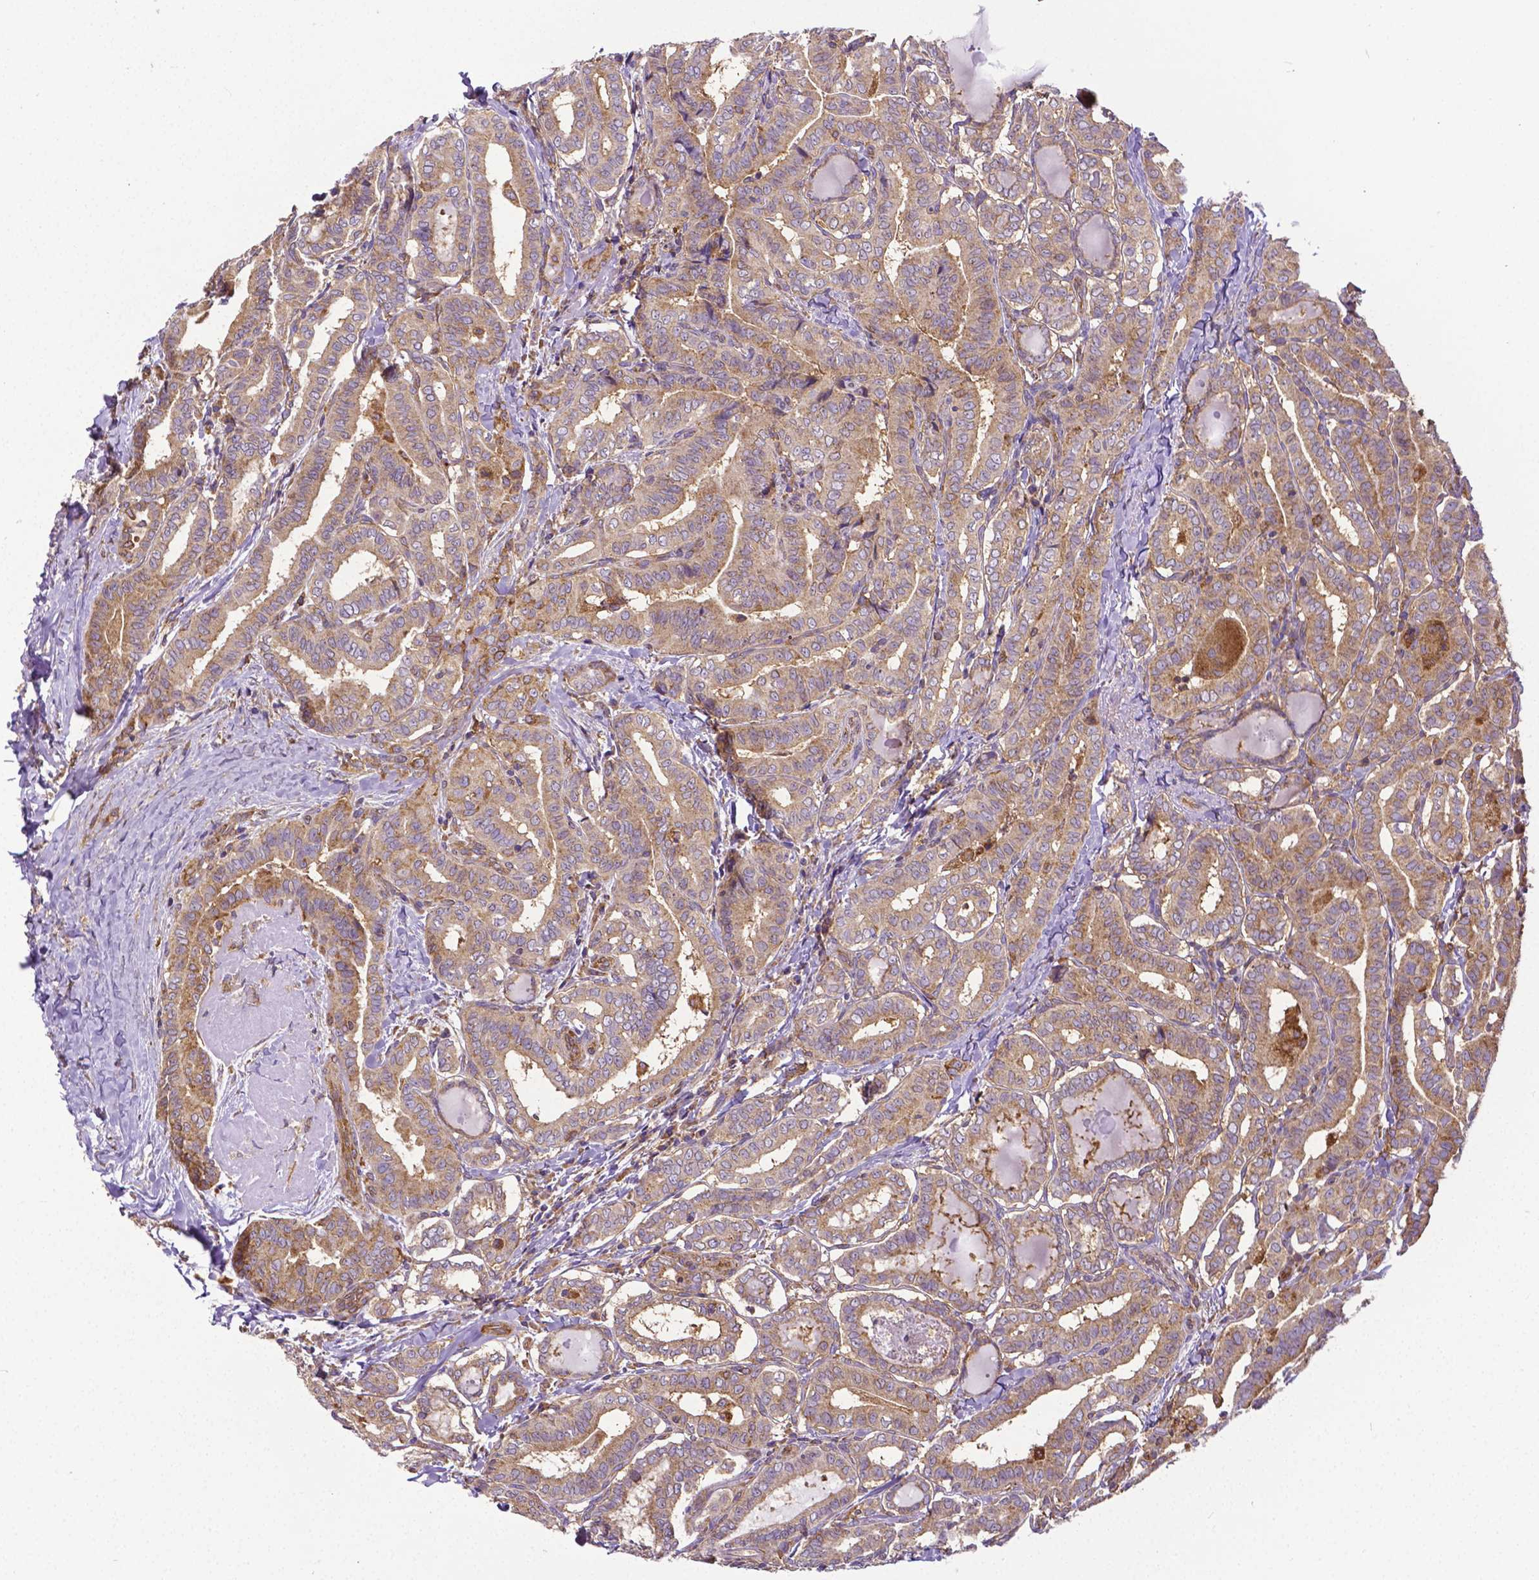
{"staining": {"intensity": "weak", "quantity": ">75%", "location": "cytoplasmic/membranous"}, "tissue": "thyroid cancer", "cell_type": "Tumor cells", "image_type": "cancer", "snomed": [{"axis": "morphology", "description": "Papillary adenocarcinoma, NOS"}, {"axis": "morphology", "description": "Papillary adenoma metastatic"}, {"axis": "topography", "description": "Thyroid gland"}], "caption": "Thyroid cancer was stained to show a protein in brown. There is low levels of weak cytoplasmic/membranous staining in about >75% of tumor cells.", "gene": "DICER1", "patient": {"sex": "female", "age": 50}}